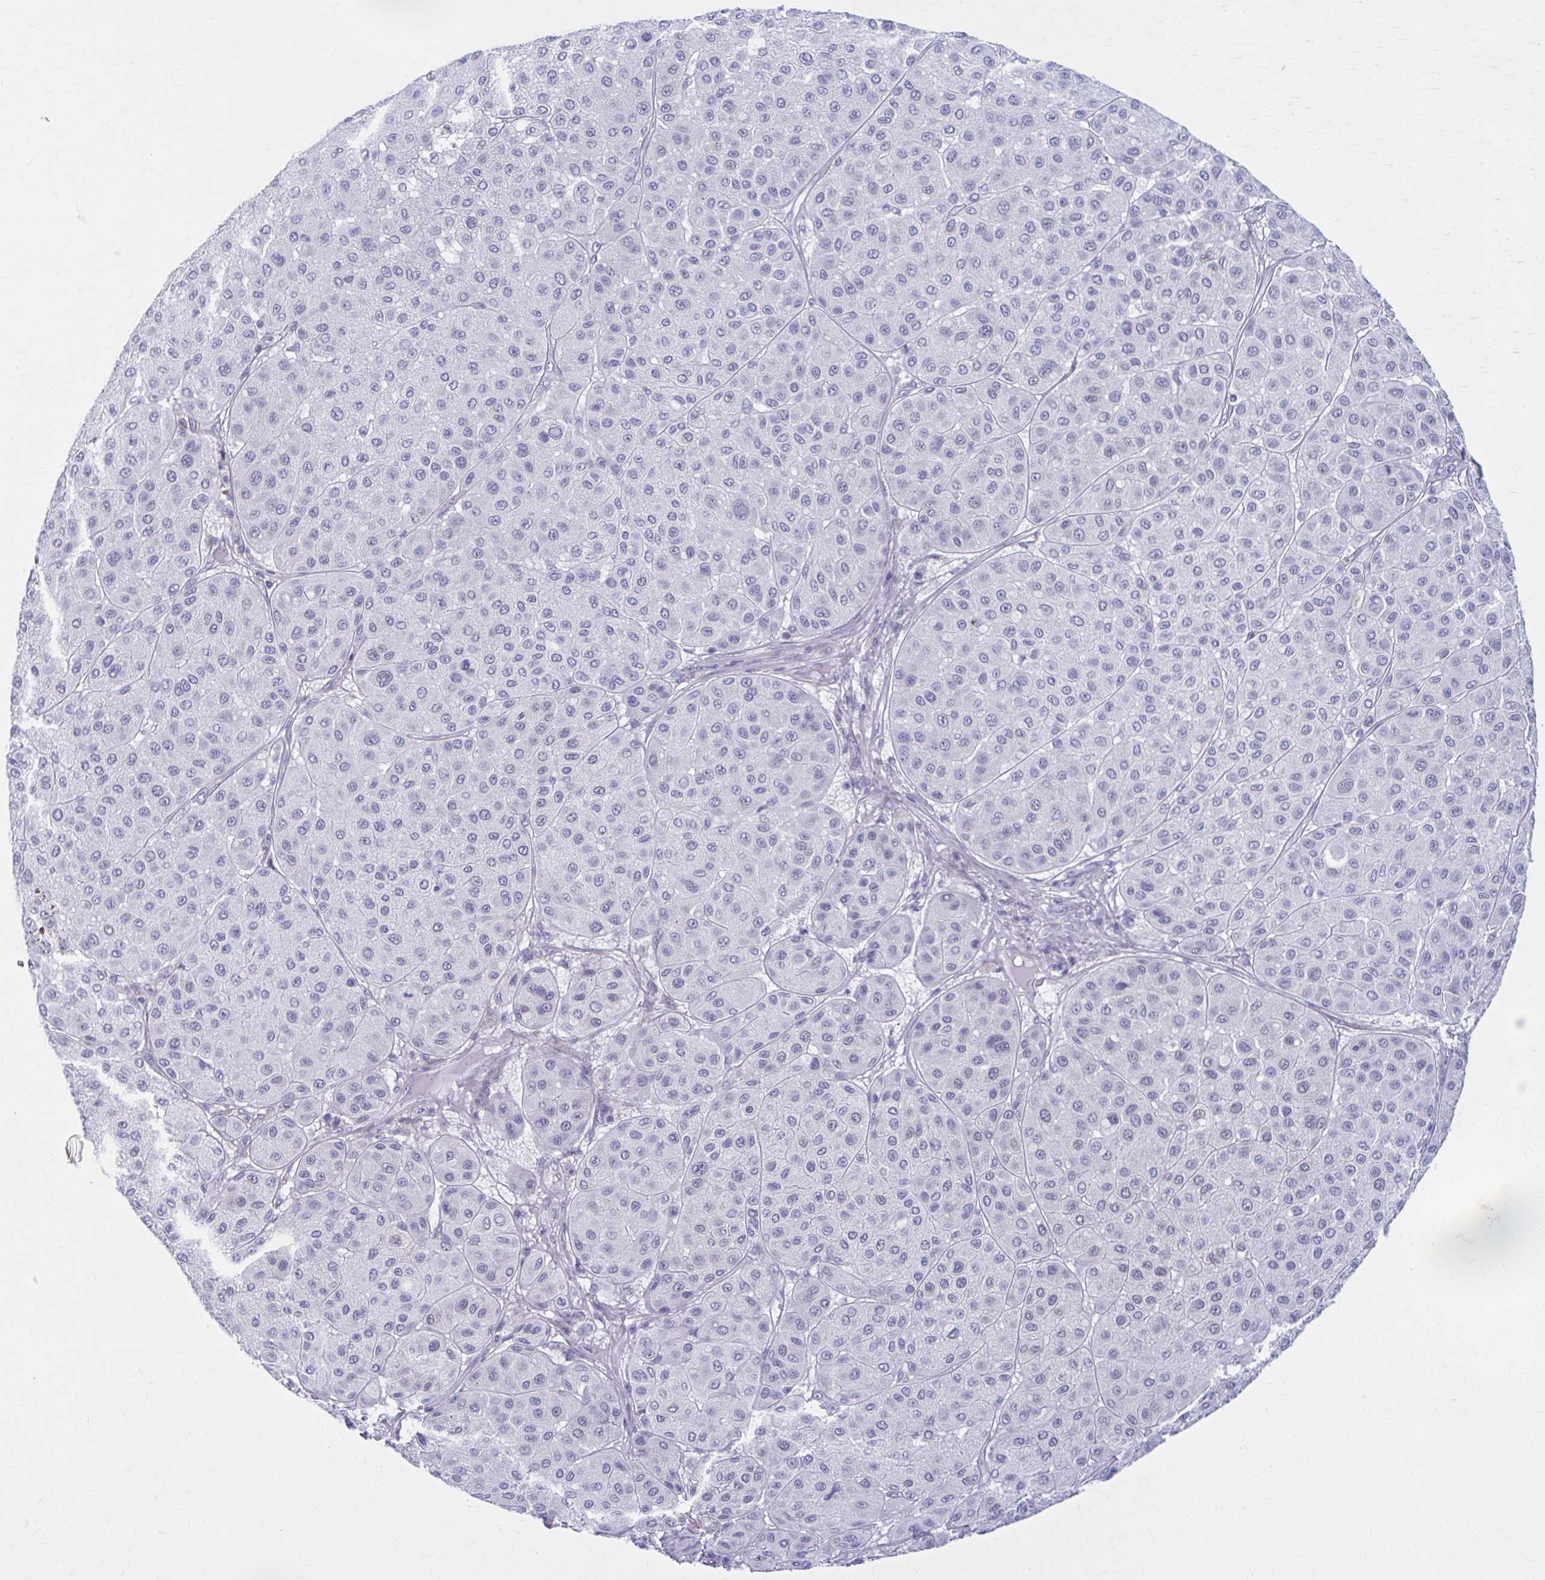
{"staining": {"intensity": "negative", "quantity": "none", "location": "none"}, "tissue": "melanoma", "cell_type": "Tumor cells", "image_type": "cancer", "snomed": [{"axis": "morphology", "description": "Malignant melanoma, Metastatic site"}, {"axis": "topography", "description": "Smooth muscle"}], "caption": "A high-resolution photomicrograph shows IHC staining of malignant melanoma (metastatic site), which reveals no significant expression in tumor cells.", "gene": "CCDC105", "patient": {"sex": "male", "age": 41}}